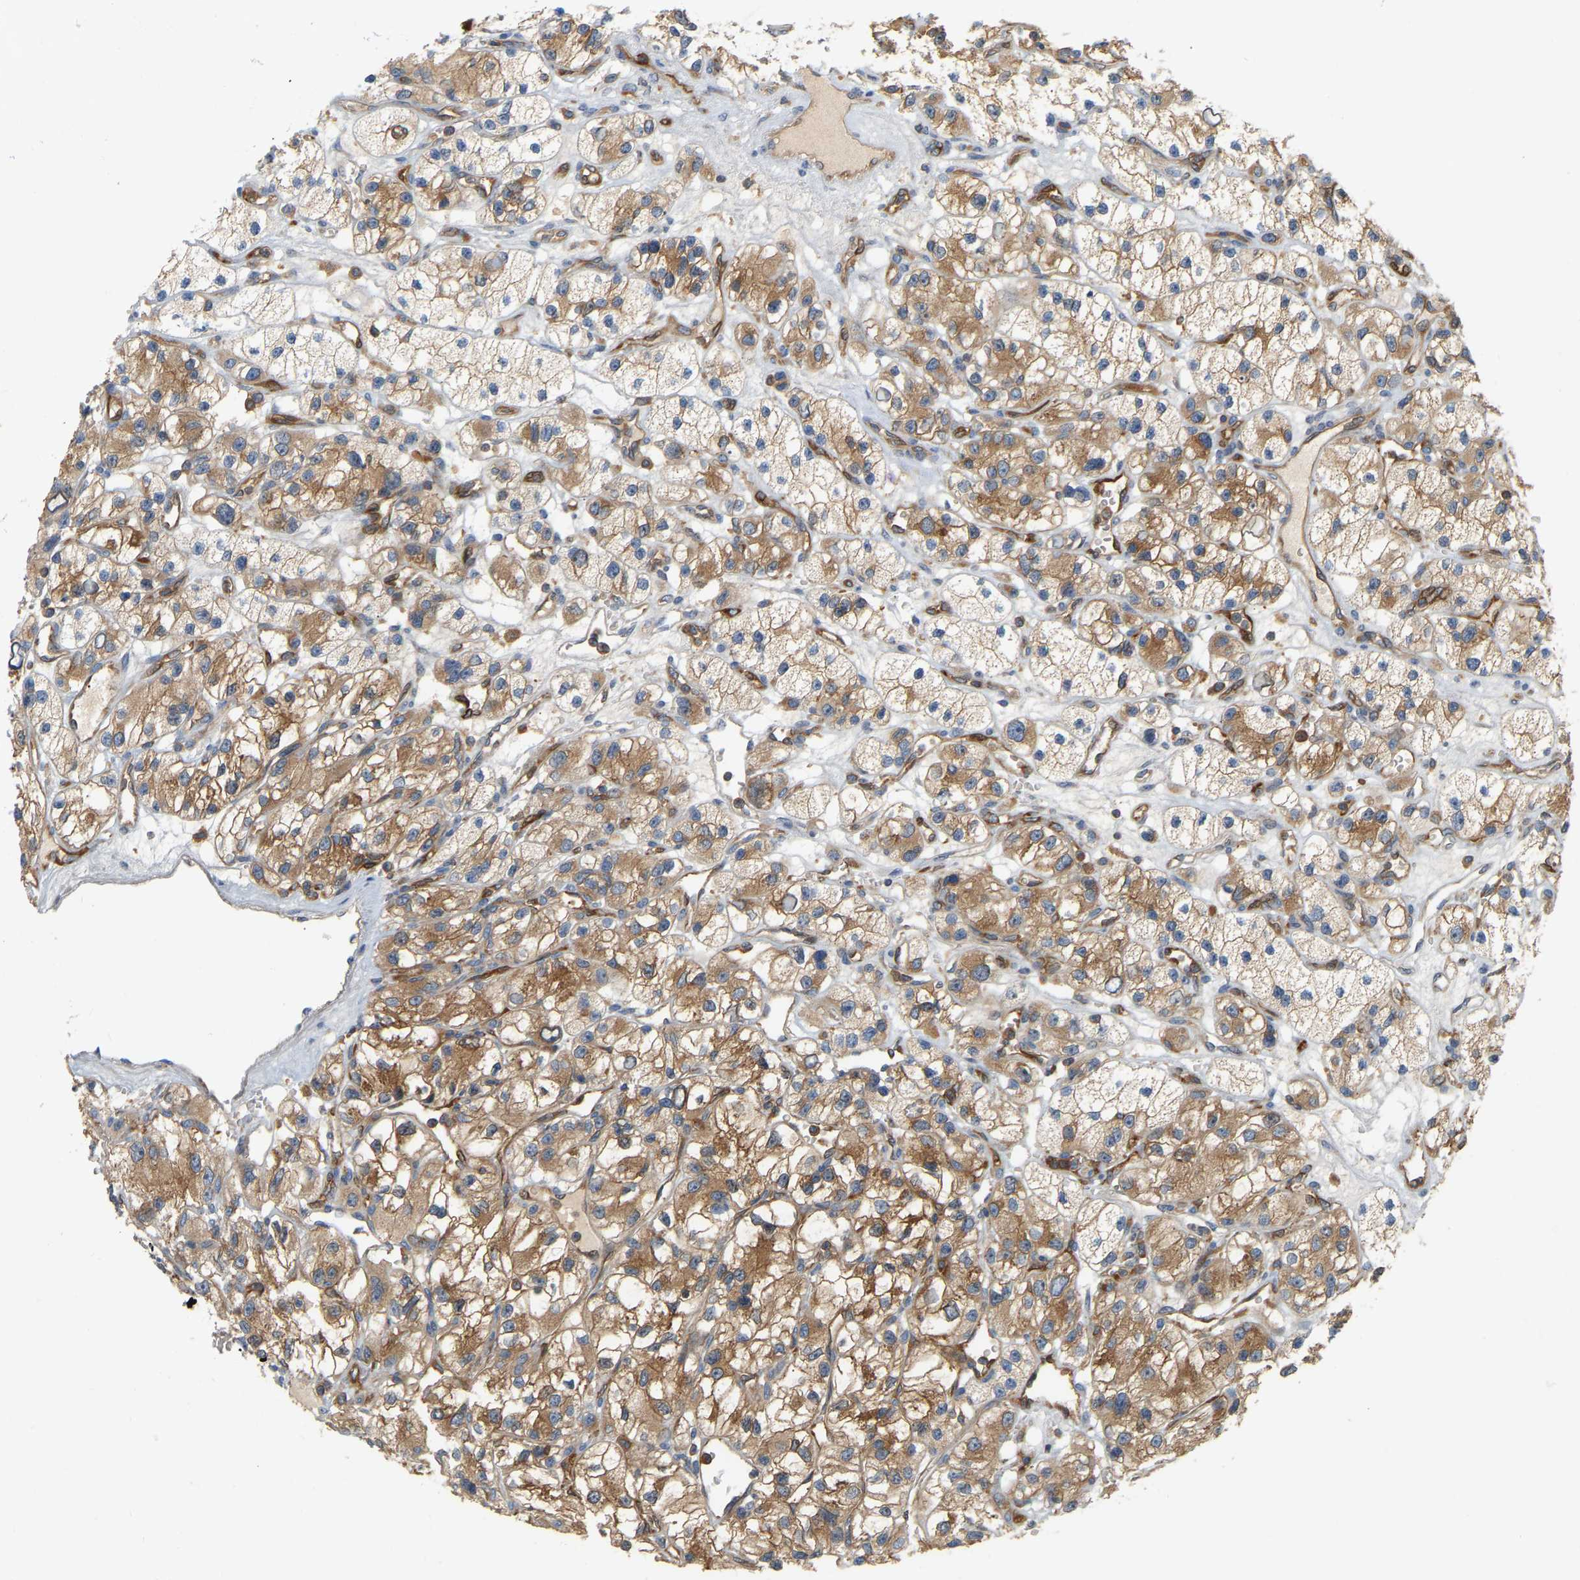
{"staining": {"intensity": "moderate", "quantity": ">75%", "location": "cytoplasmic/membranous"}, "tissue": "renal cancer", "cell_type": "Tumor cells", "image_type": "cancer", "snomed": [{"axis": "morphology", "description": "Adenocarcinoma, NOS"}, {"axis": "topography", "description": "Kidney"}], "caption": "This micrograph displays IHC staining of renal cancer (adenocarcinoma), with medium moderate cytoplasmic/membranous staining in approximately >75% of tumor cells.", "gene": "AKAP13", "patient": {"sex": "female", "age": 57}}